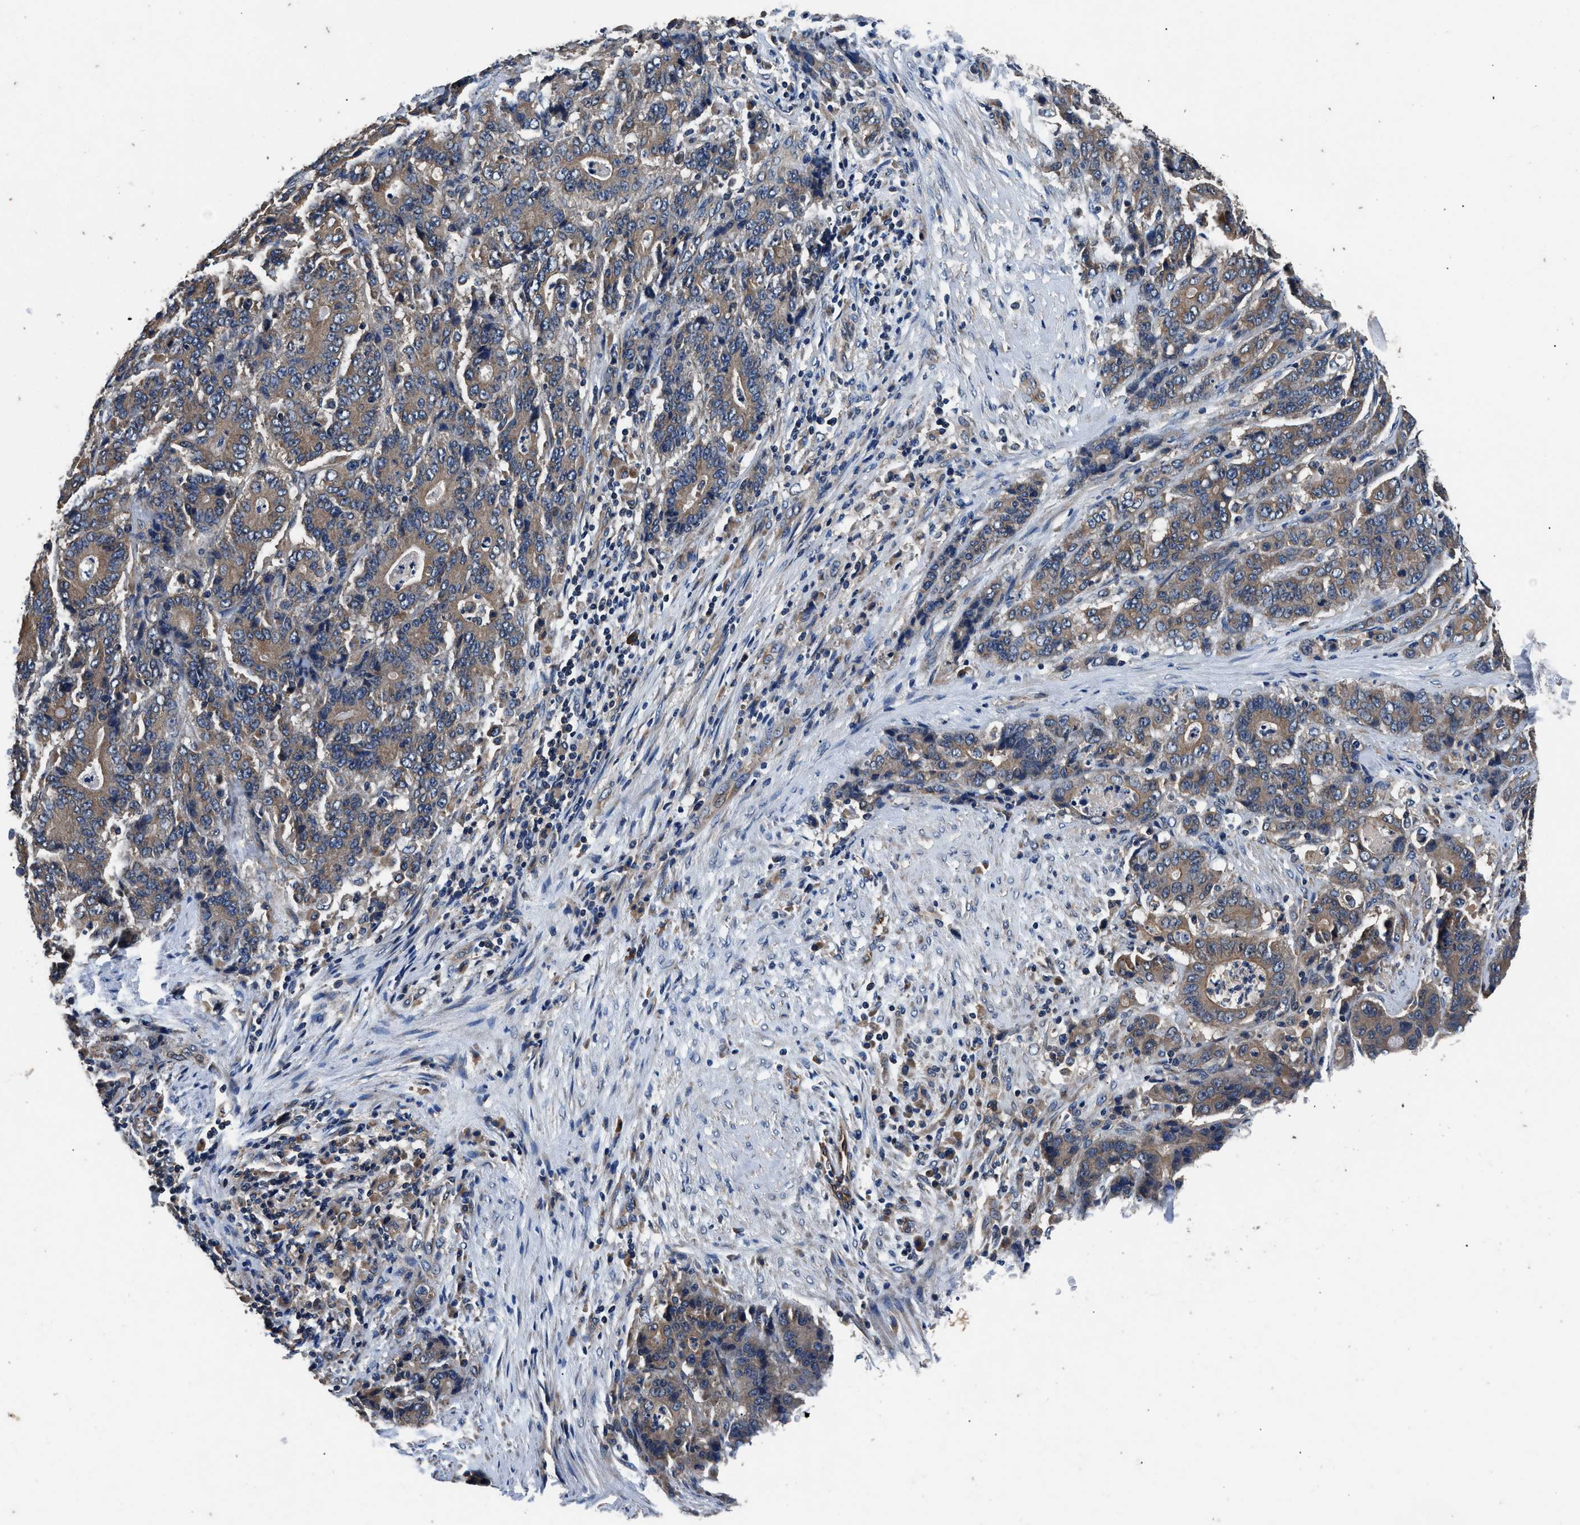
{"staining": {"intensity": "moderate", "quantity": ">75%", "location": "cytoplasmic/membranous"}, "tissue": "stomach cancer", "cell_type": "Tumor cells", "image_type": "cancer", "snomed": [{"axis": "morphology", "description": "Adenocarcinoma, NOS"}, {"axis": "topography", "description": "Stomach"}], "caption": "This is an image of IHC staining of adenocarcinoma (stomach), which shows moderate expression in the cytoplasmic/membranous of tumor cells.", "gene": "DHRS7B", "patient": {"sex": "female", "age": 73}}